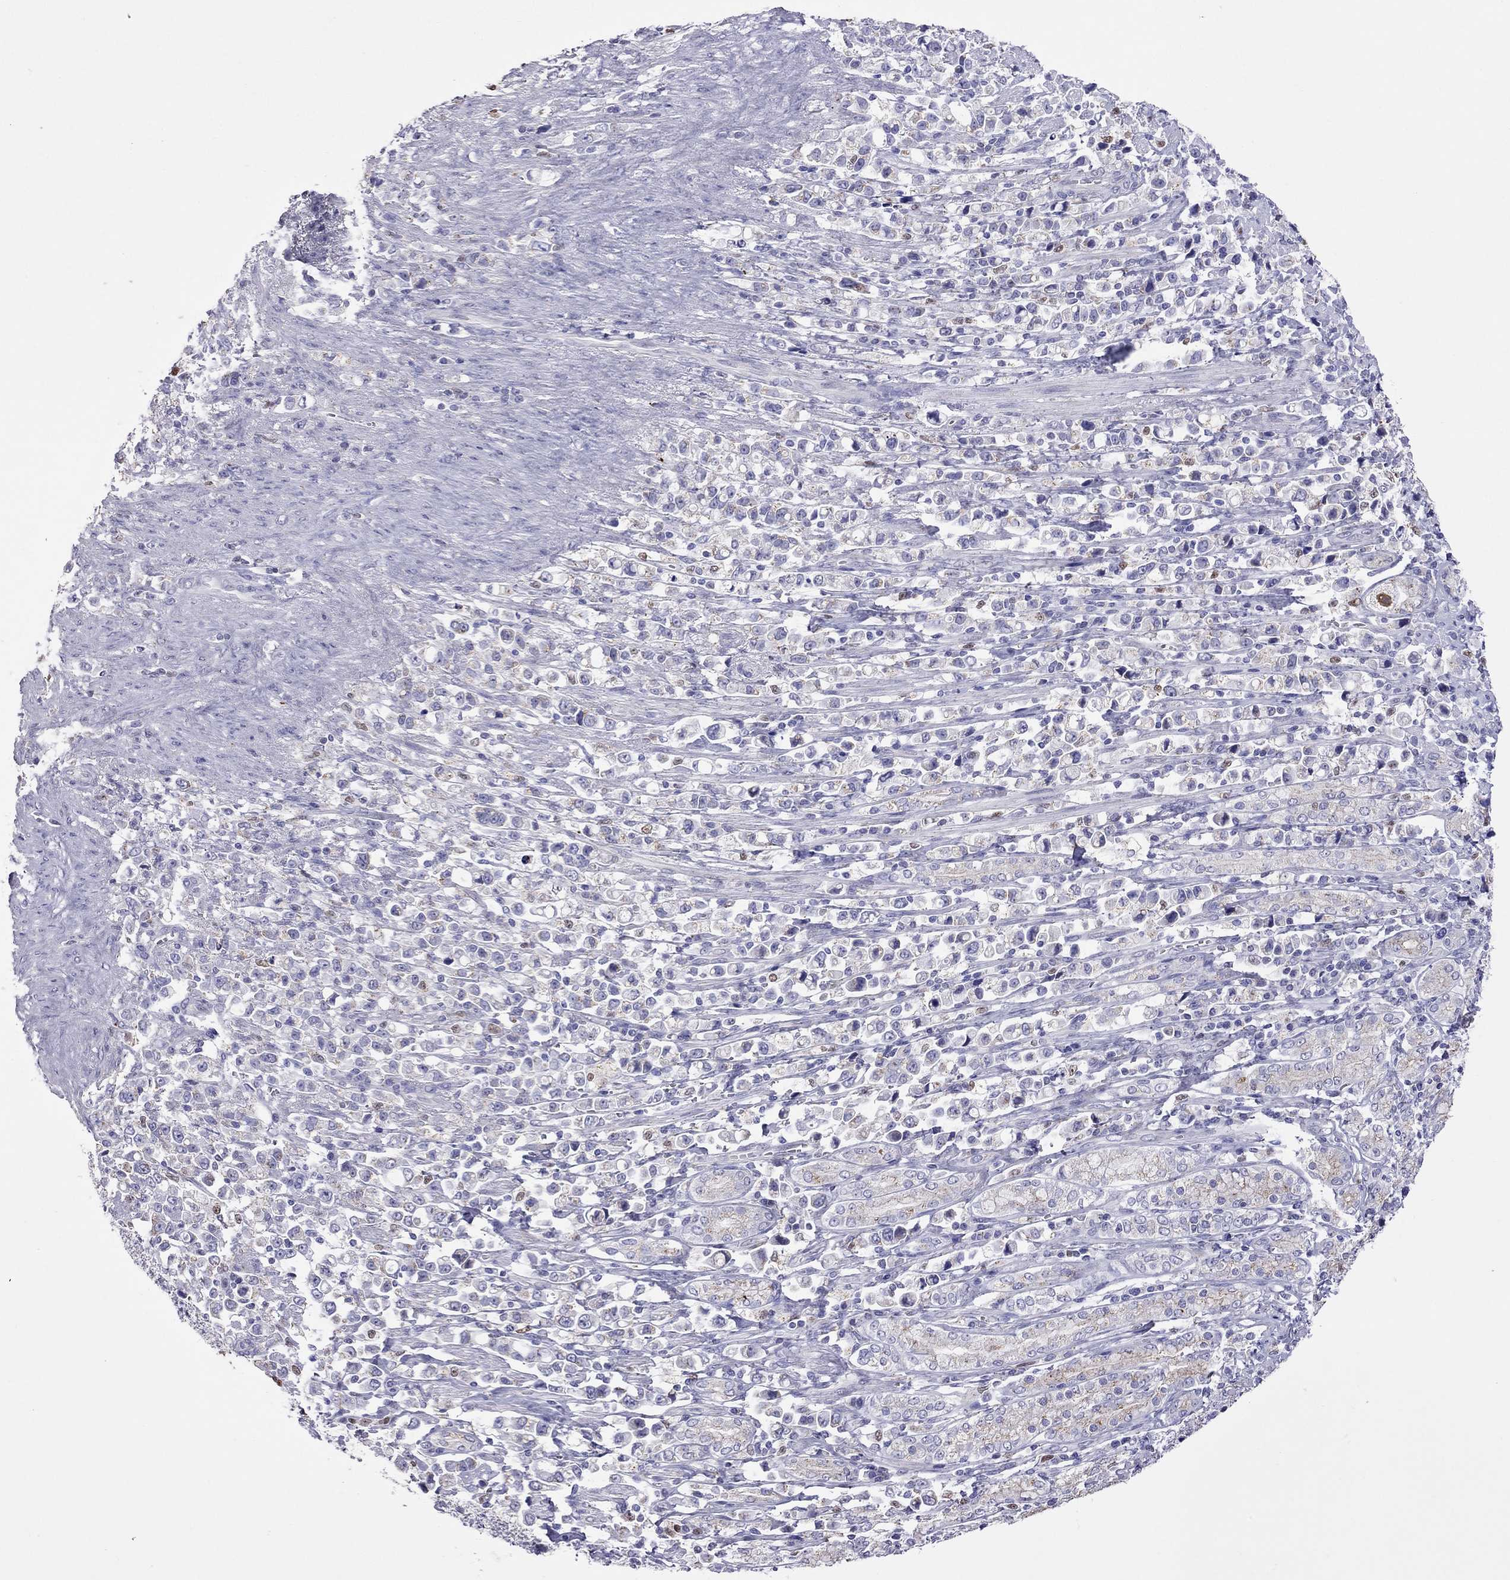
{"staining": {"intensity": "negative", "quantity": "none", "location": "none"}, "tissue": "stomach cancer", "cell_type": "Tumor cells", "image_type": "cancer", "snomed": [{"axis": "morphology", "description": "Adenocarcinoma, NOS"}, {"axis": "topography", "description": "Stomach"}], "caption": "Immunohistochemical staining of stomach cancer exhibits no significant expression in tumor cells. The staining was performed using DAB (3,3'-diaminobenzidine) to visualize the protein expression in brown, while the nuclei were stained in blue with hematoxylin (Magnification: 20x).", "gene": "MPZ", "patient": {"sex": "male", "age": 63}}